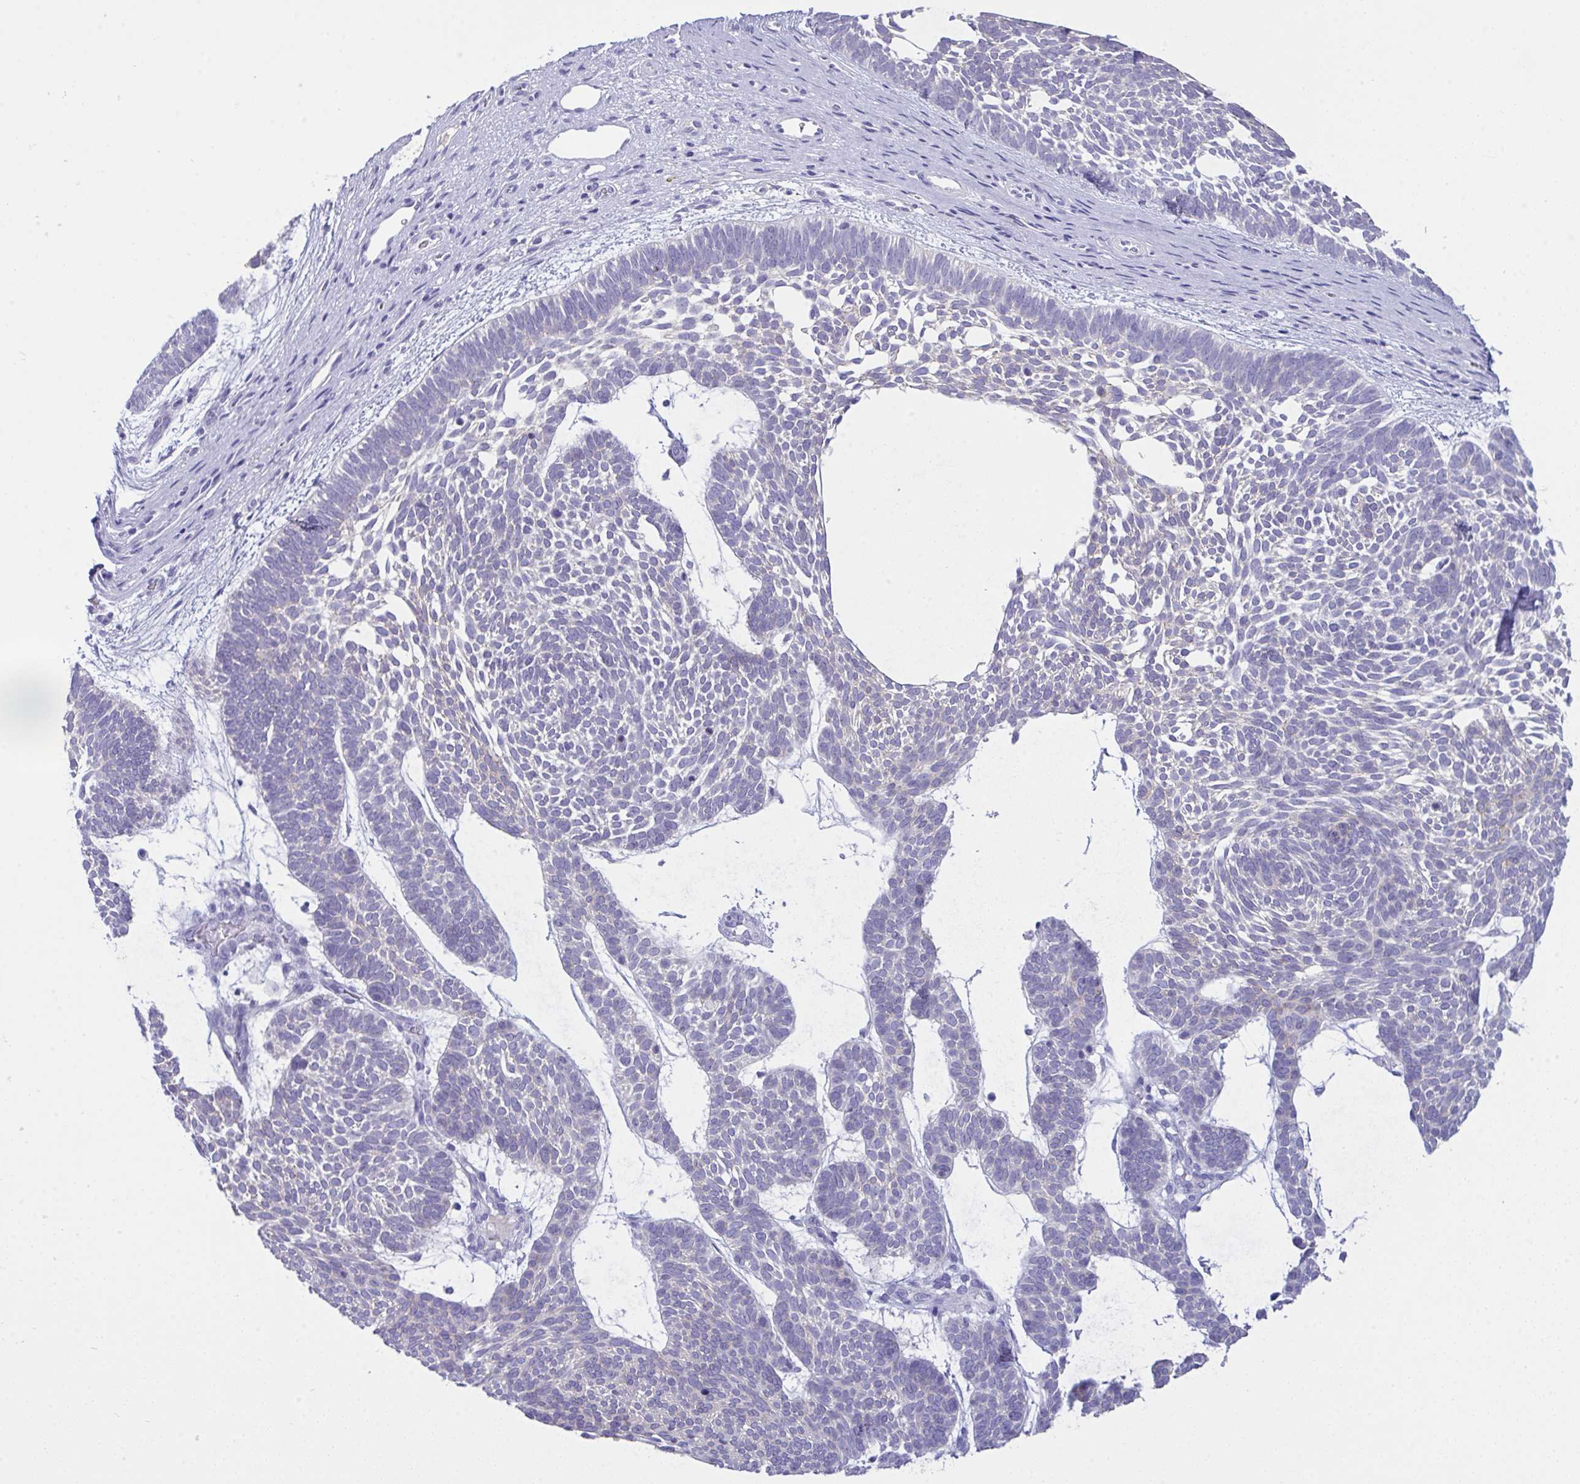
{"staining": {"intensity": "negative", "quantity": "none", "location": "none"}, "tissue": "skin cancer", "cell_type": "Tumor cells", "image_type": "cancer", "snomed": [{"axis": "morphology", "description": "Basal cell carcinoma"}, {"axis": "topography", "description": "Skin"}, {"axis": "topography", "description": "Skin of face"}], "caption": "This is an IHC image of human skin cancer. There is no expression in tumor cells.", "gene": "GLB1L2", "patient": {"sex": "male", "age": 83}}